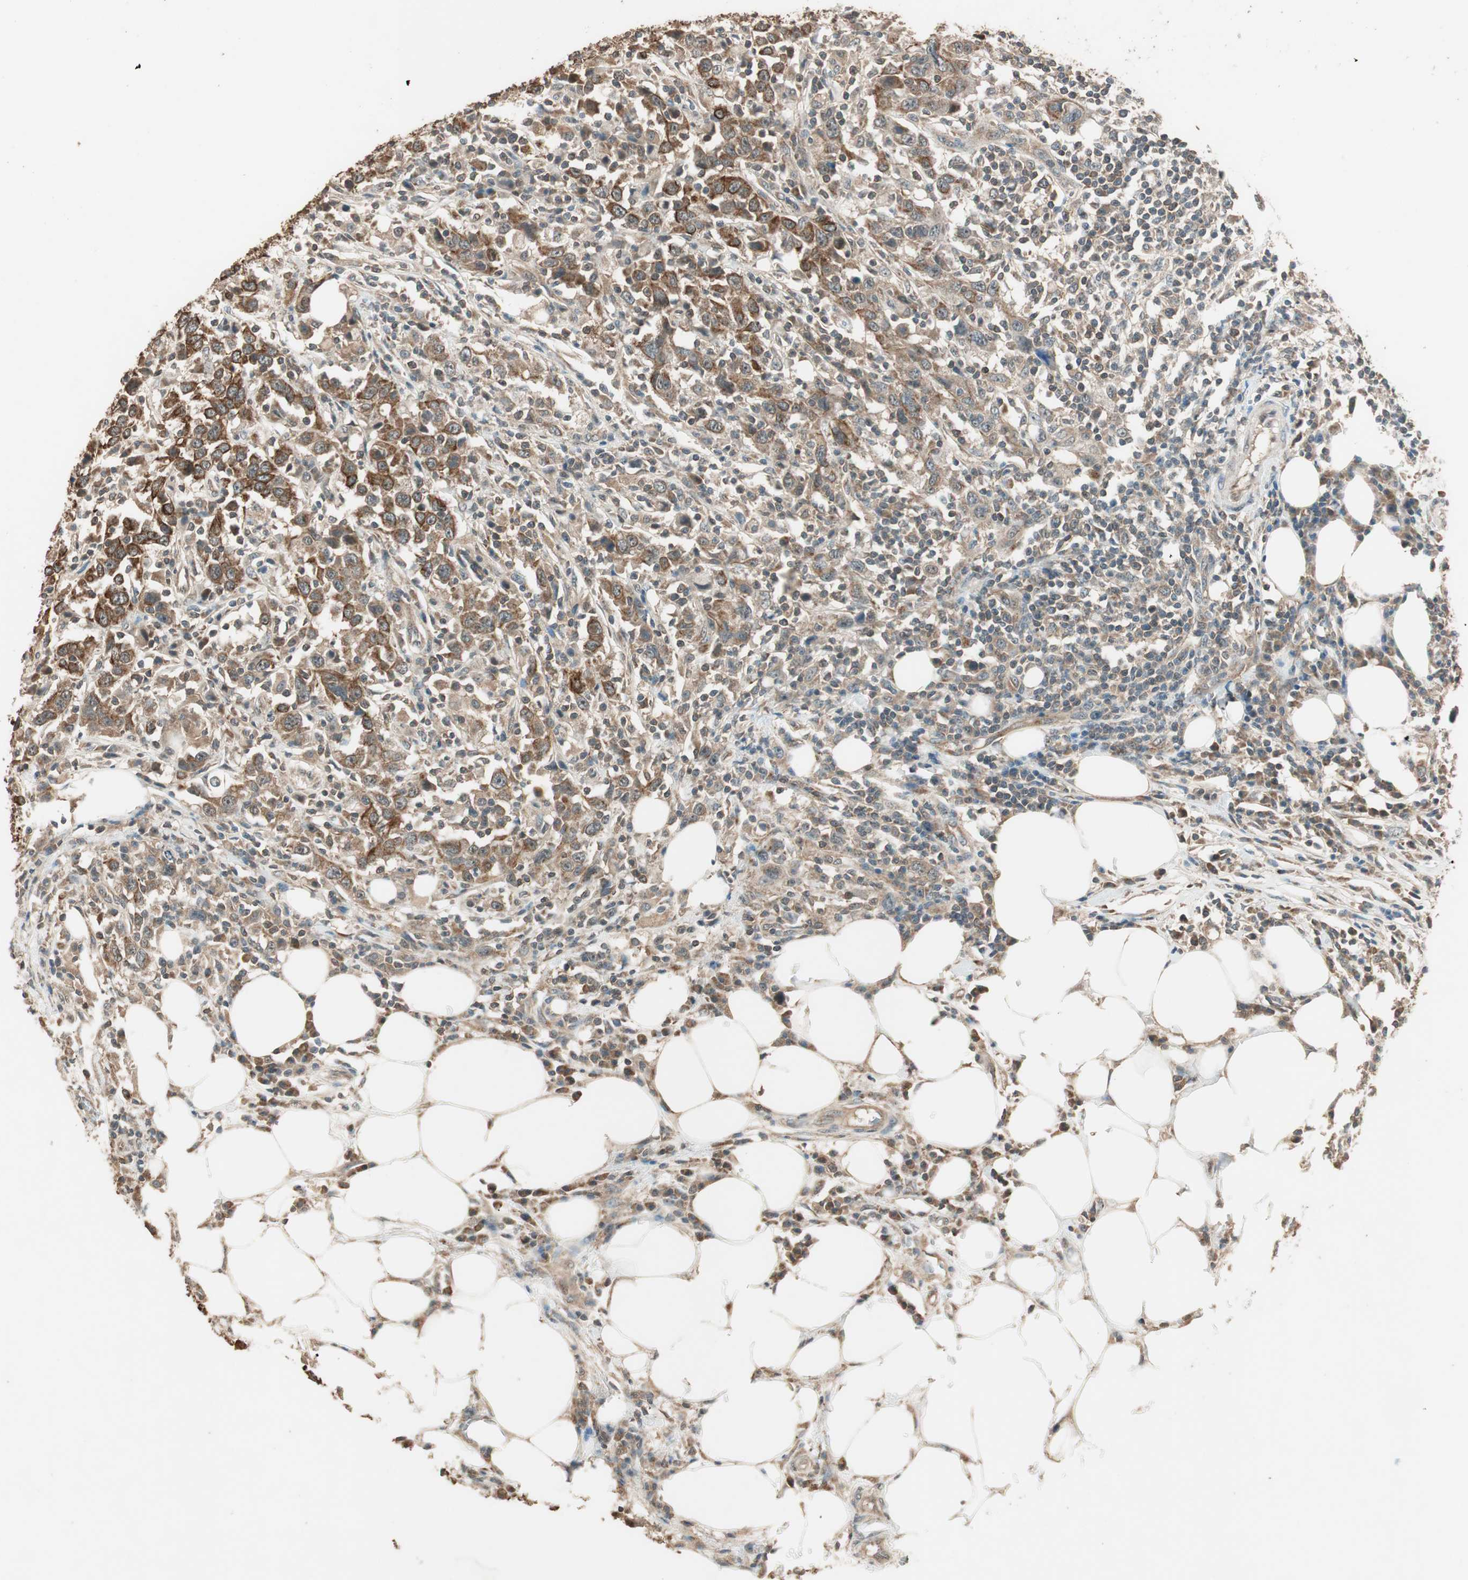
{"staining": {"intensity": "moderate", "quantity": ">75%", "location": "cytoplasmic/membranous"}, "tissue": "urothelial cancer", "cell_type": "Tumor cells", "image_type": "cancer", "snomed": [{"axis": "morphology", "description": "Urothelial carcinoma, High grade"}, {"axis": "topography", "description": "Urinary bladder"}], "caption": "Urothelial cancer stained with a brown dye reveals moderate cytoplasmic/membranous positive staining in approximately >75% of tumor cells.", "gene": "TRIM21", "patient": {"sex": "male", "age": 61}}